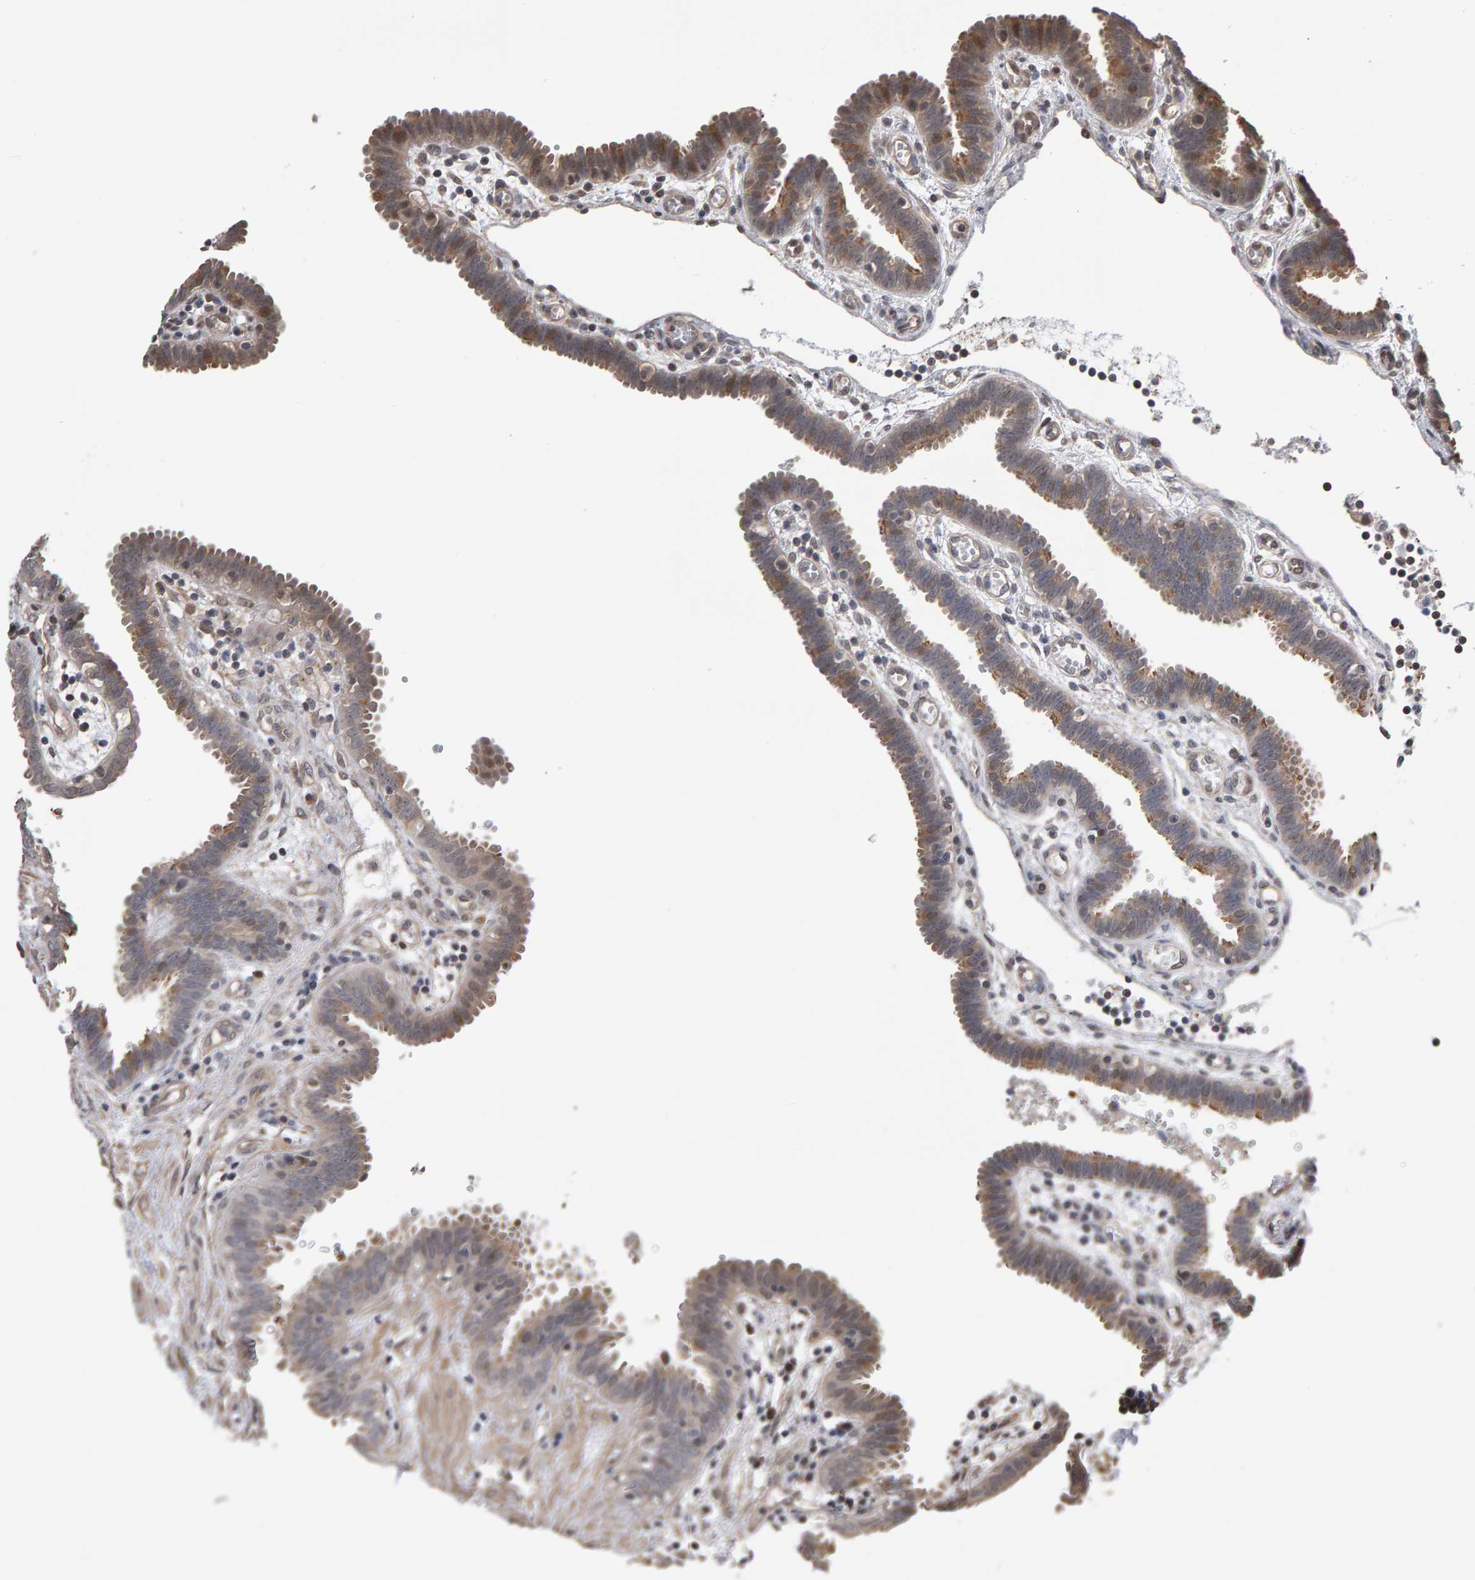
{"staining": {"intensity": "moderate", "quantity": ">75%", "location": "cytoplasmic/membranous"}, "tissue": "fallopian tube", "cell_type": "Glandular cells", "image_type": "normal", "snomed": [{"axis": "morphology", "description": "Normal tissue, NOS"}, {"axis": "topography", "description": "Fallopian tube"}, {"axis": "topography", "description": "Placenta"}], "caption": "This is an image of IHC staining of unremarkable fallopian tube, which shows moderate staining in the cytoplasmic/membranous of glandular cells.", "gene": "COASY", "patient": {"sex": "female", "age": 32}}